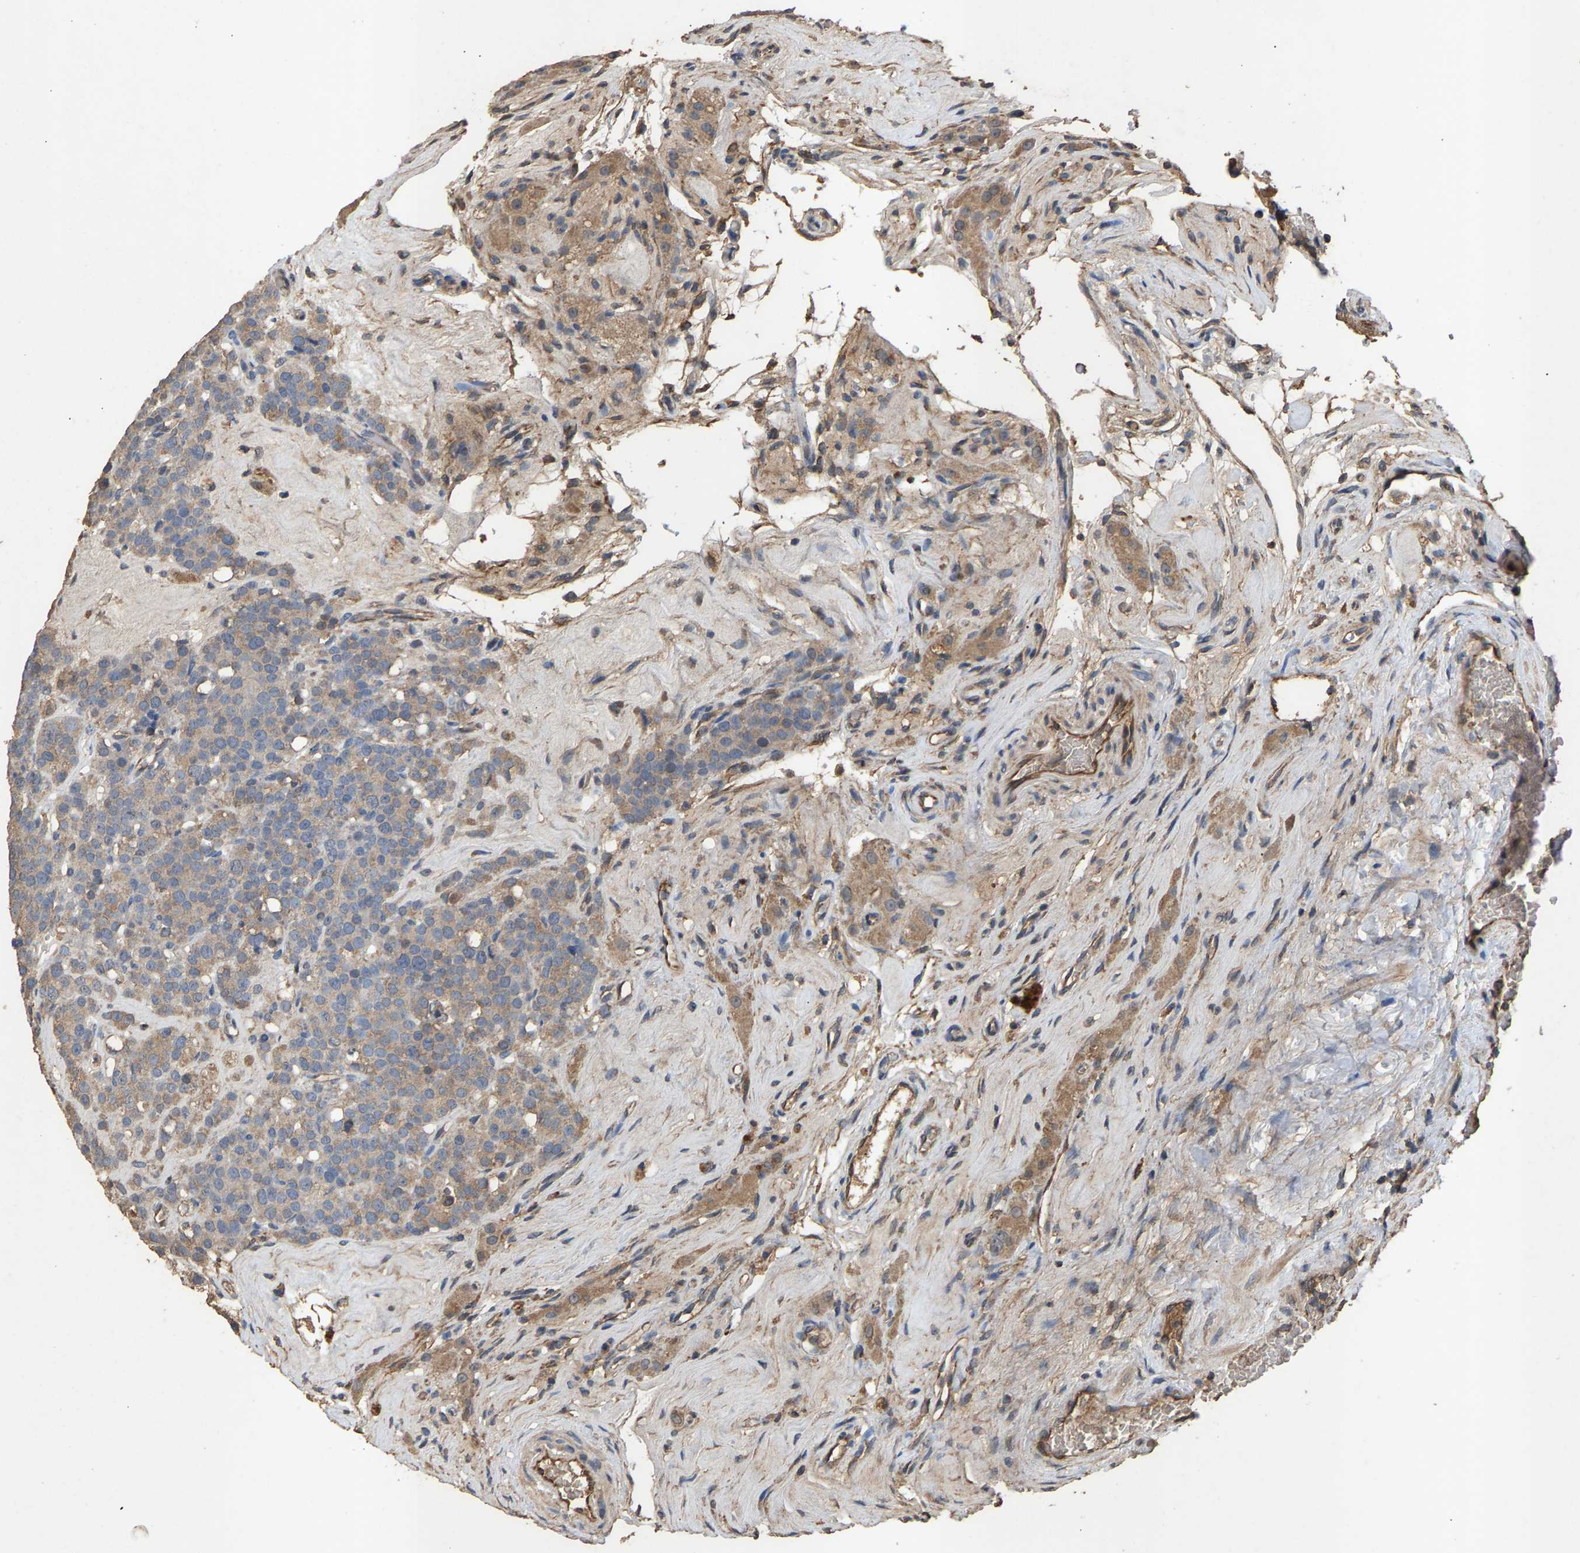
{"staining": {"intensity": "weak", "quantity": "<25%", "location": "cytoplasmic/membranous"}, "tissue": "testis cancer", "cell_type": "Tumor cells", "image_type": "cancer", "snomed": [{"axis": "morphology", "description": "Seminoma, NOS"}, {"axis": "topography", "description": "Testis"}], "caption": "An image of testis cancer (seminoma) stained for a protein displays no brown staining in tumor cells.", "gene": "HTRA3", "patient": {"sex": "male", "age": 71}}